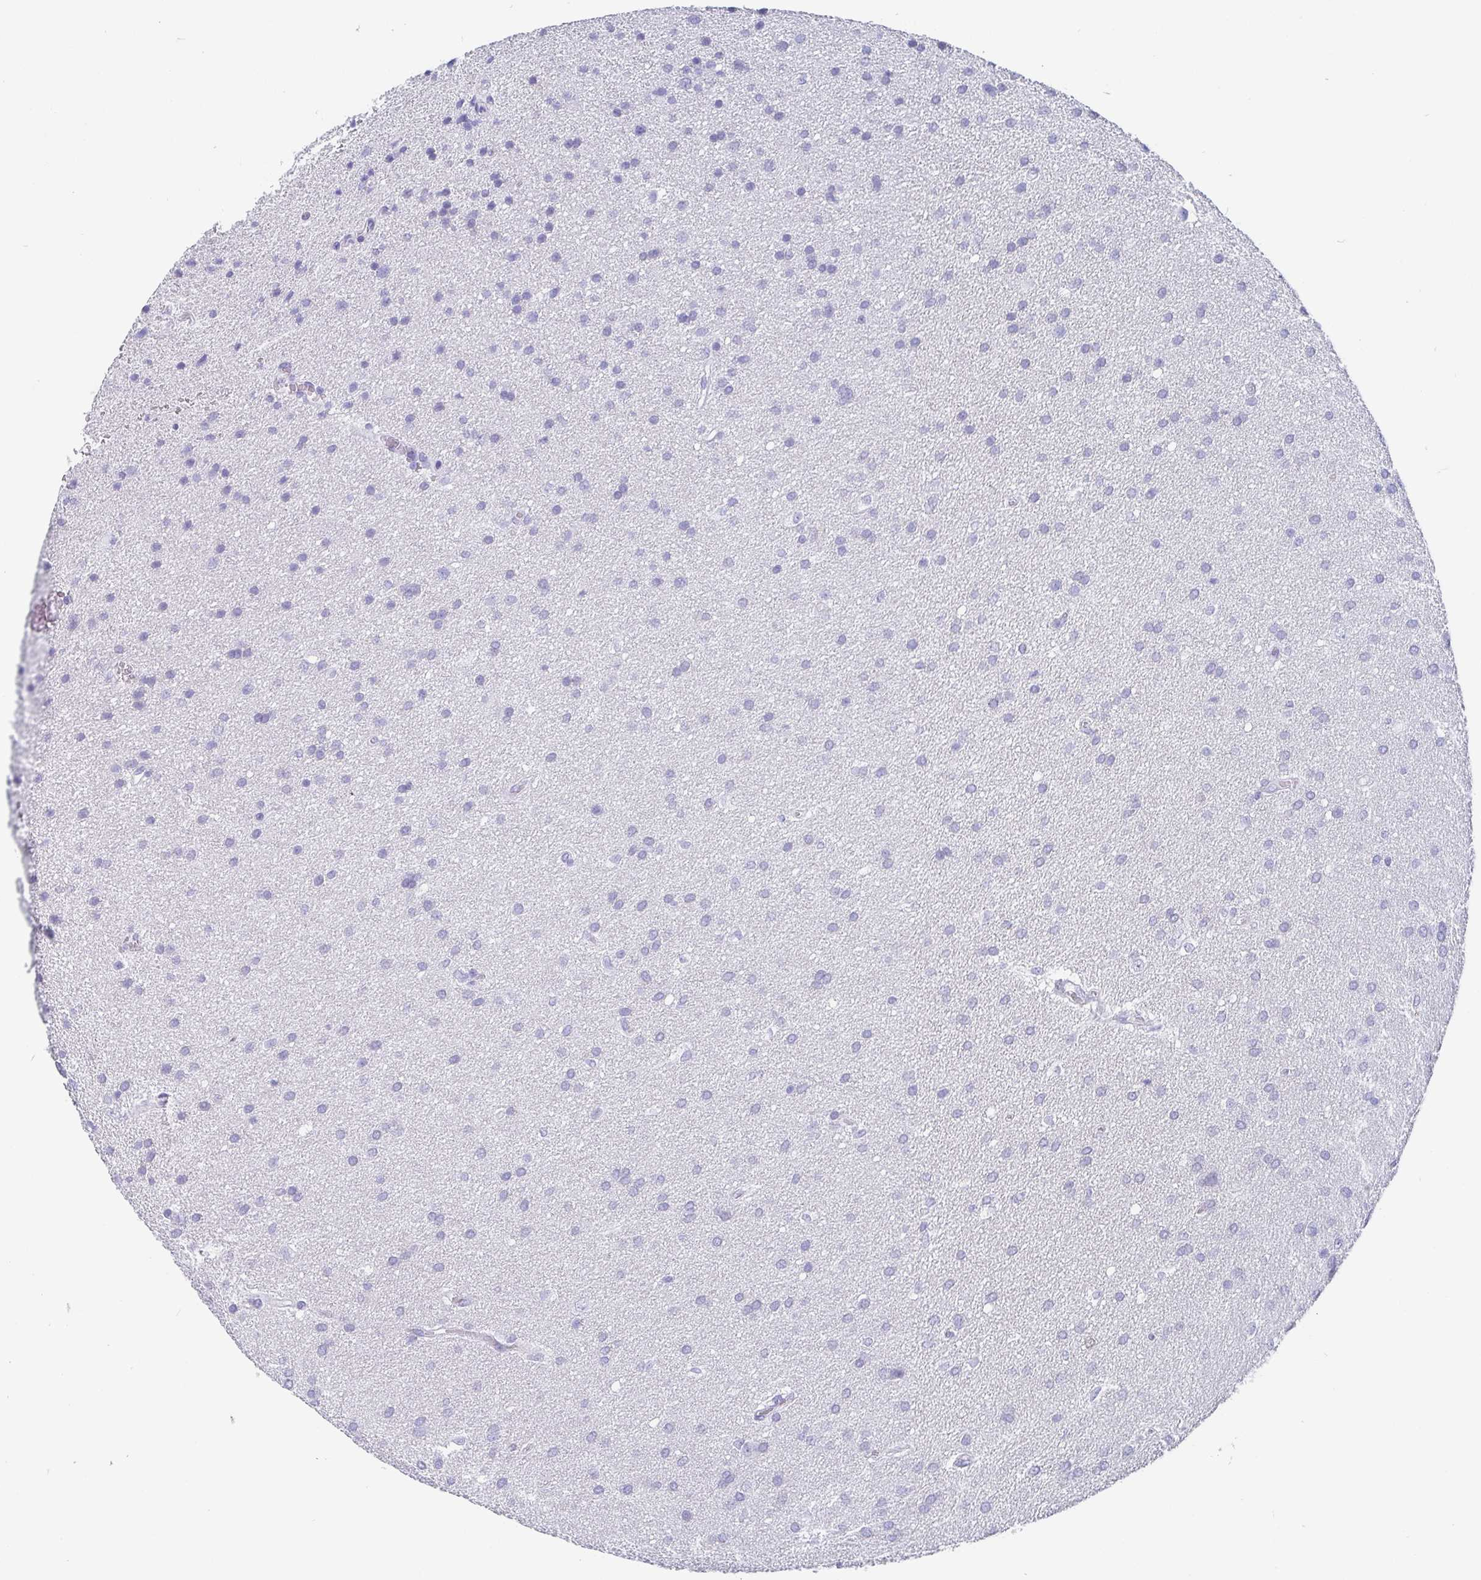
{"staining": {"intensity": "negative", "quantity": "none", "location": "none"}, "tissue": "glioma", "cell_type": "Tumor cells", "image_type": "cancer", "snomed": [{"axis": "morphology", "description": "Glioma, malignant, Low grade"}, {"axis": "topography", "description": "Brain"}], "caption": "Tumor cells show no significant protein staining in malignant low-grade glioma.", "gene": "SCGN", "patient": {"sex": "female", "age": 54}}